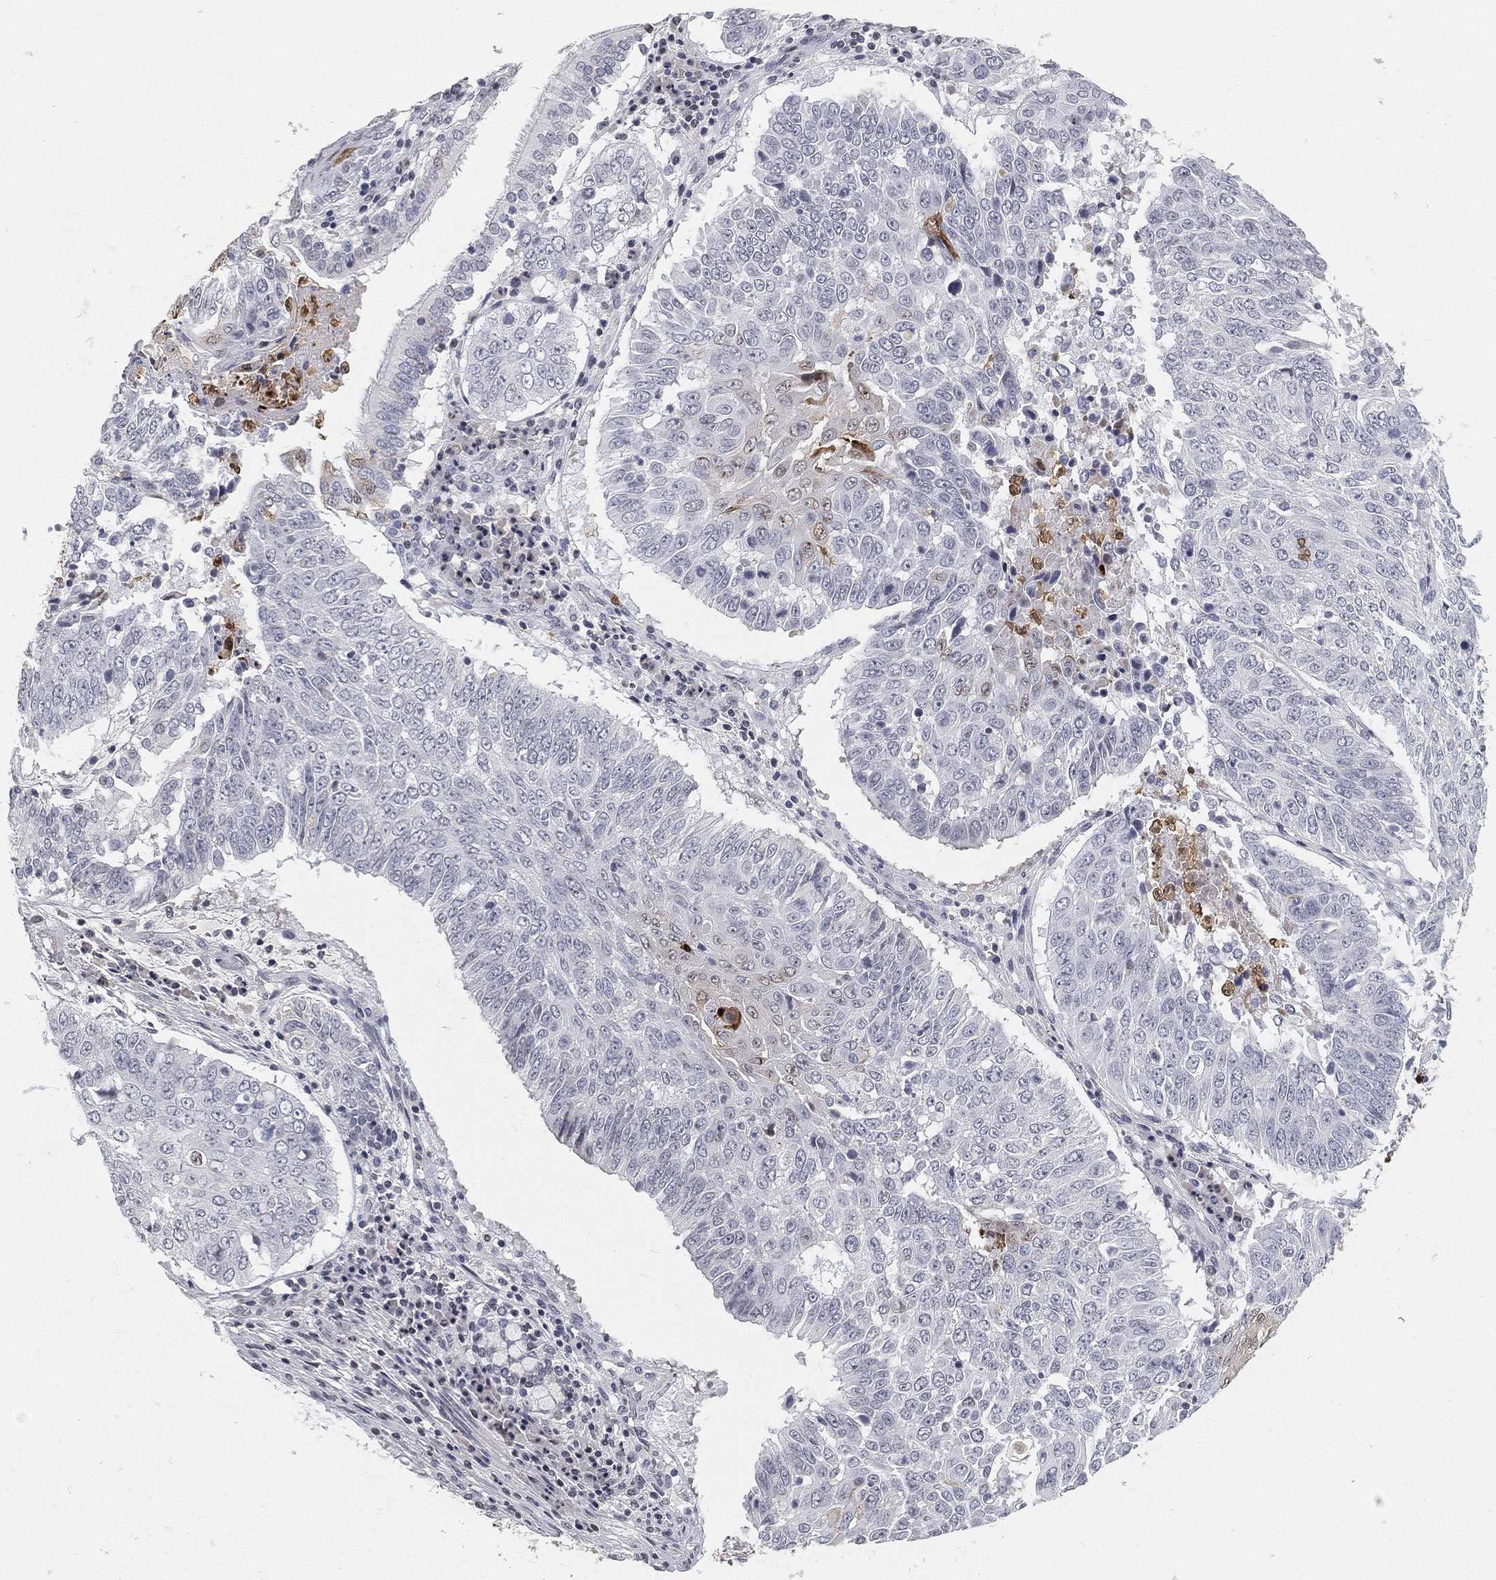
{"staining": {"intensity": "negative", "quantity": "none", "location": "none"}, "tissue": "lung cancer", "cell_type": "Tumor cells", "image_type": "cancer", "snomed": [{"axis": "morphology", "description": "Squamous cell carcinoma, NOS"}, {"axis": "topography", "description": "Lung"}], "caption": "Protein analysis of lung cancer displays no significant staining in tumor cells.", "gene": "ARG1", "patient": {"sex": "male", "age": 64}}